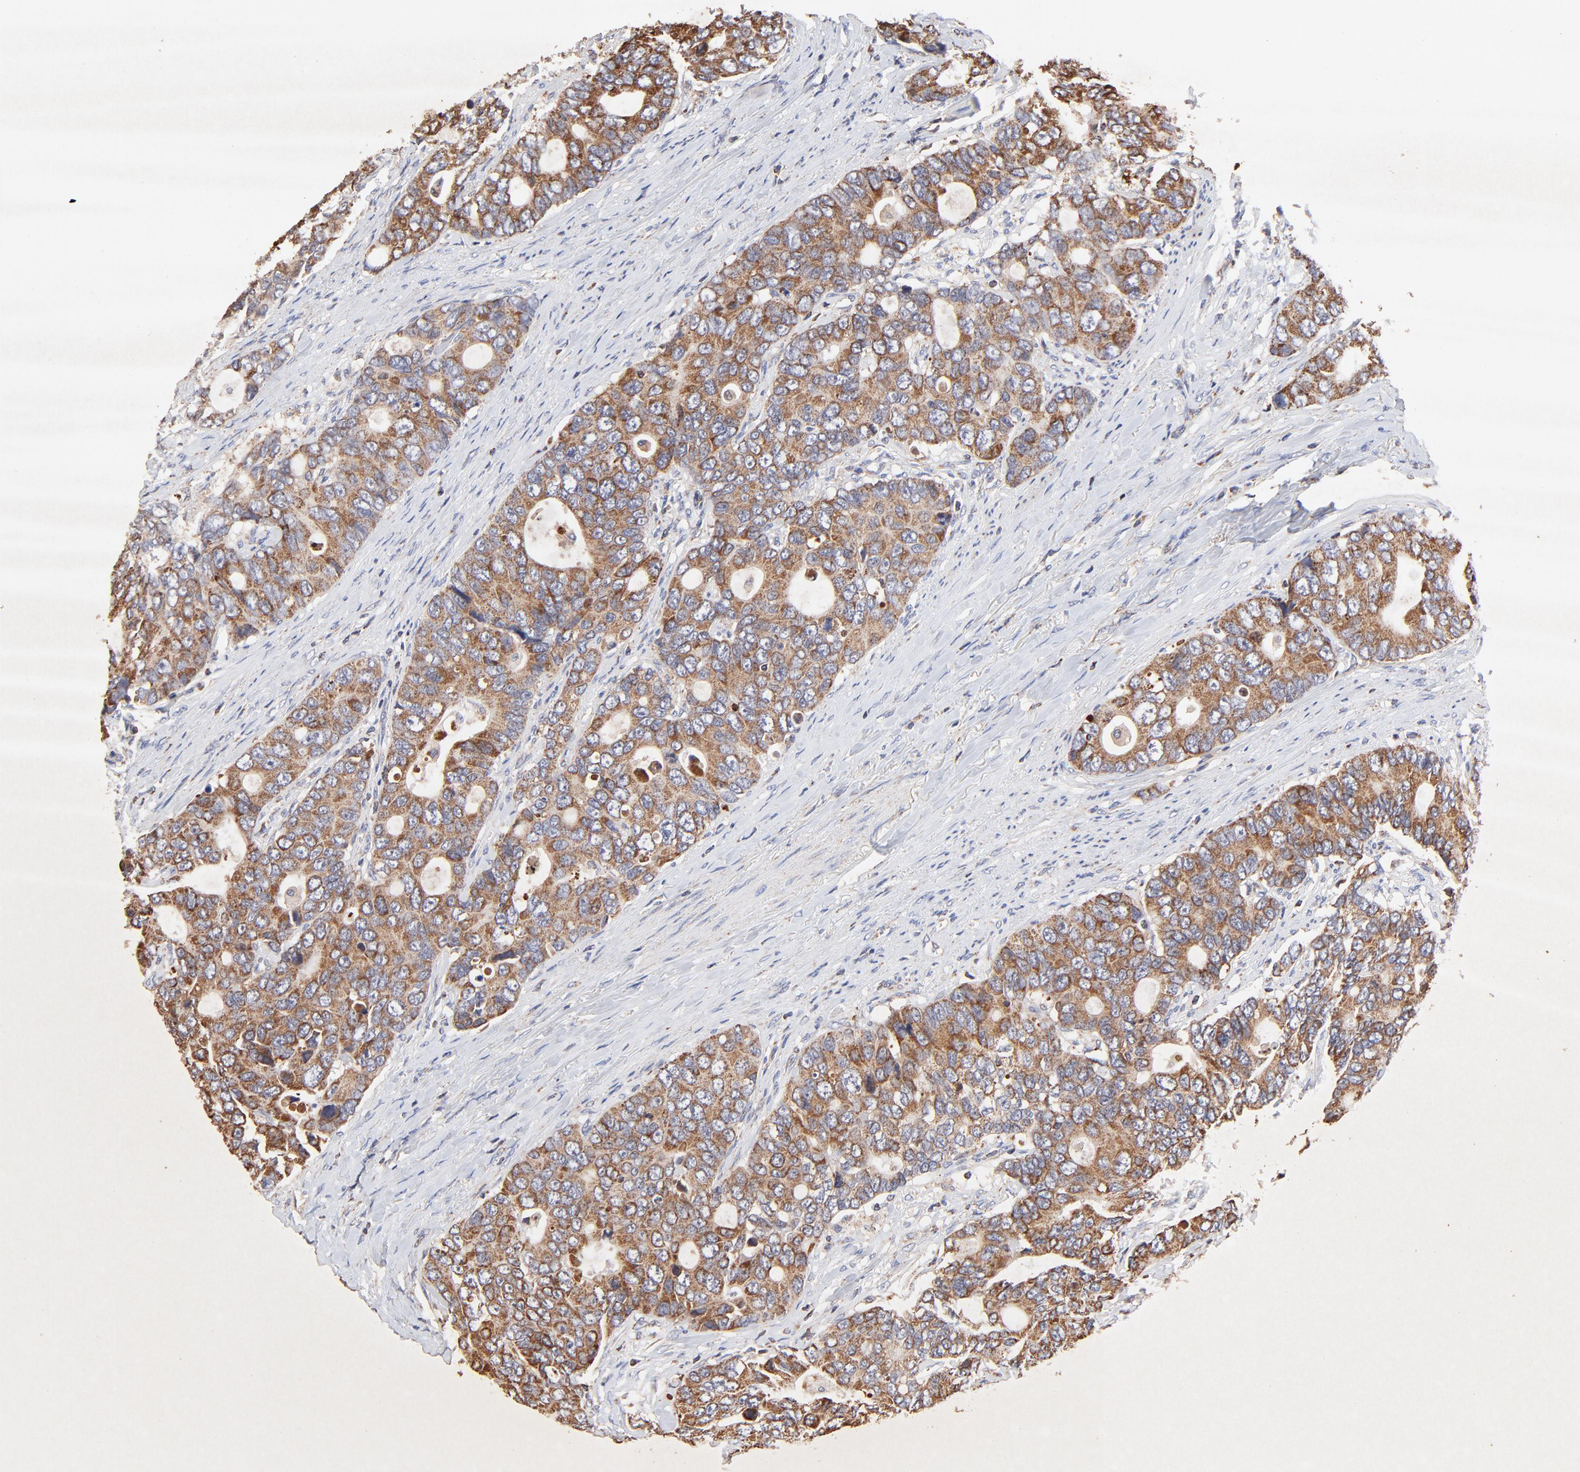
{"staining": {"intensity": "moderate", "quantity": ">75%", "location": "cytoplasmic/membranous"}, "tissue": "colorectal cancer", "cell_type": "Tumor cells", "image_type": "cancer", "snomed": [{"axis": "morphology", "description": "Adenocarcinoma, NOS"}, {"axis": "topography", "description": "Rectum"}], "caption": "Adenocarcinoma (colorectal) stained with a brown dye demonstrates moderate cytoplasmic/membranous positive positivity in approximately >75% of tumor cells.", "gene": "SSBP1", "patient": {"sex": "female", "age": 67}}